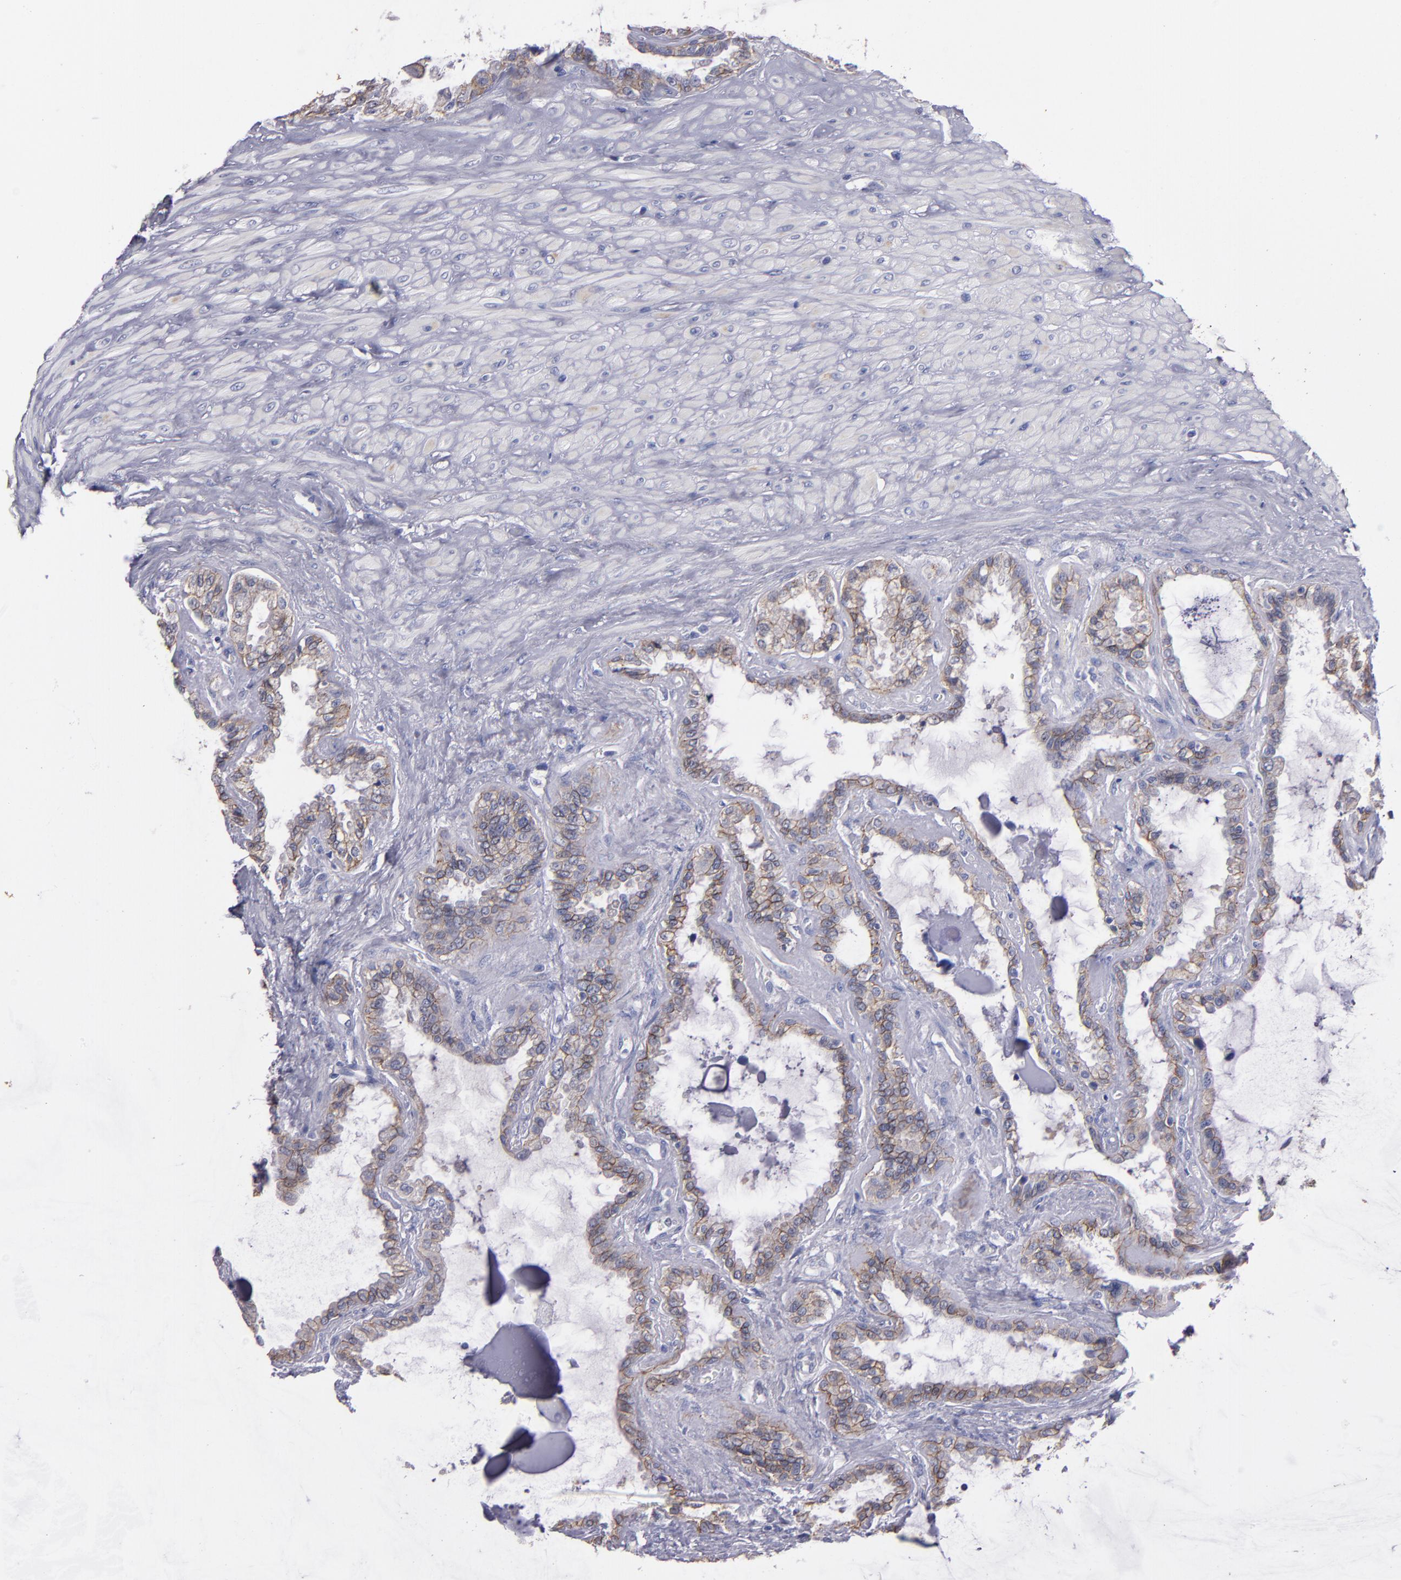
{"staining": {"intensity": "weak", "quantity": ">75%", "location": "cytoplasmic/membranous"}, "tissue": "seminal vesicle", "cell_type": "Glandular cells", "image_type": "normal", "snomed": [{"axis": "morphology", "description": "Normal tissue, NOS"}, {"axis": "morphology", "description": "Inflammation, NOS"}, {"axis": "topography", "description": "Urinary bladder"}, {"axis": "topography", "description": "Prostate"}, {"axis": "topography", "description": "Seminal veicle"}], "caption": "Approximately >75% of glandular cells in benign human seminal vesicle demonstrate weak cytoplasmic/membranous protein staining as visualized by brown immunohistochemical staining.", "gene": "CDH3", "patient": {"sex": "male", "age": 82}}